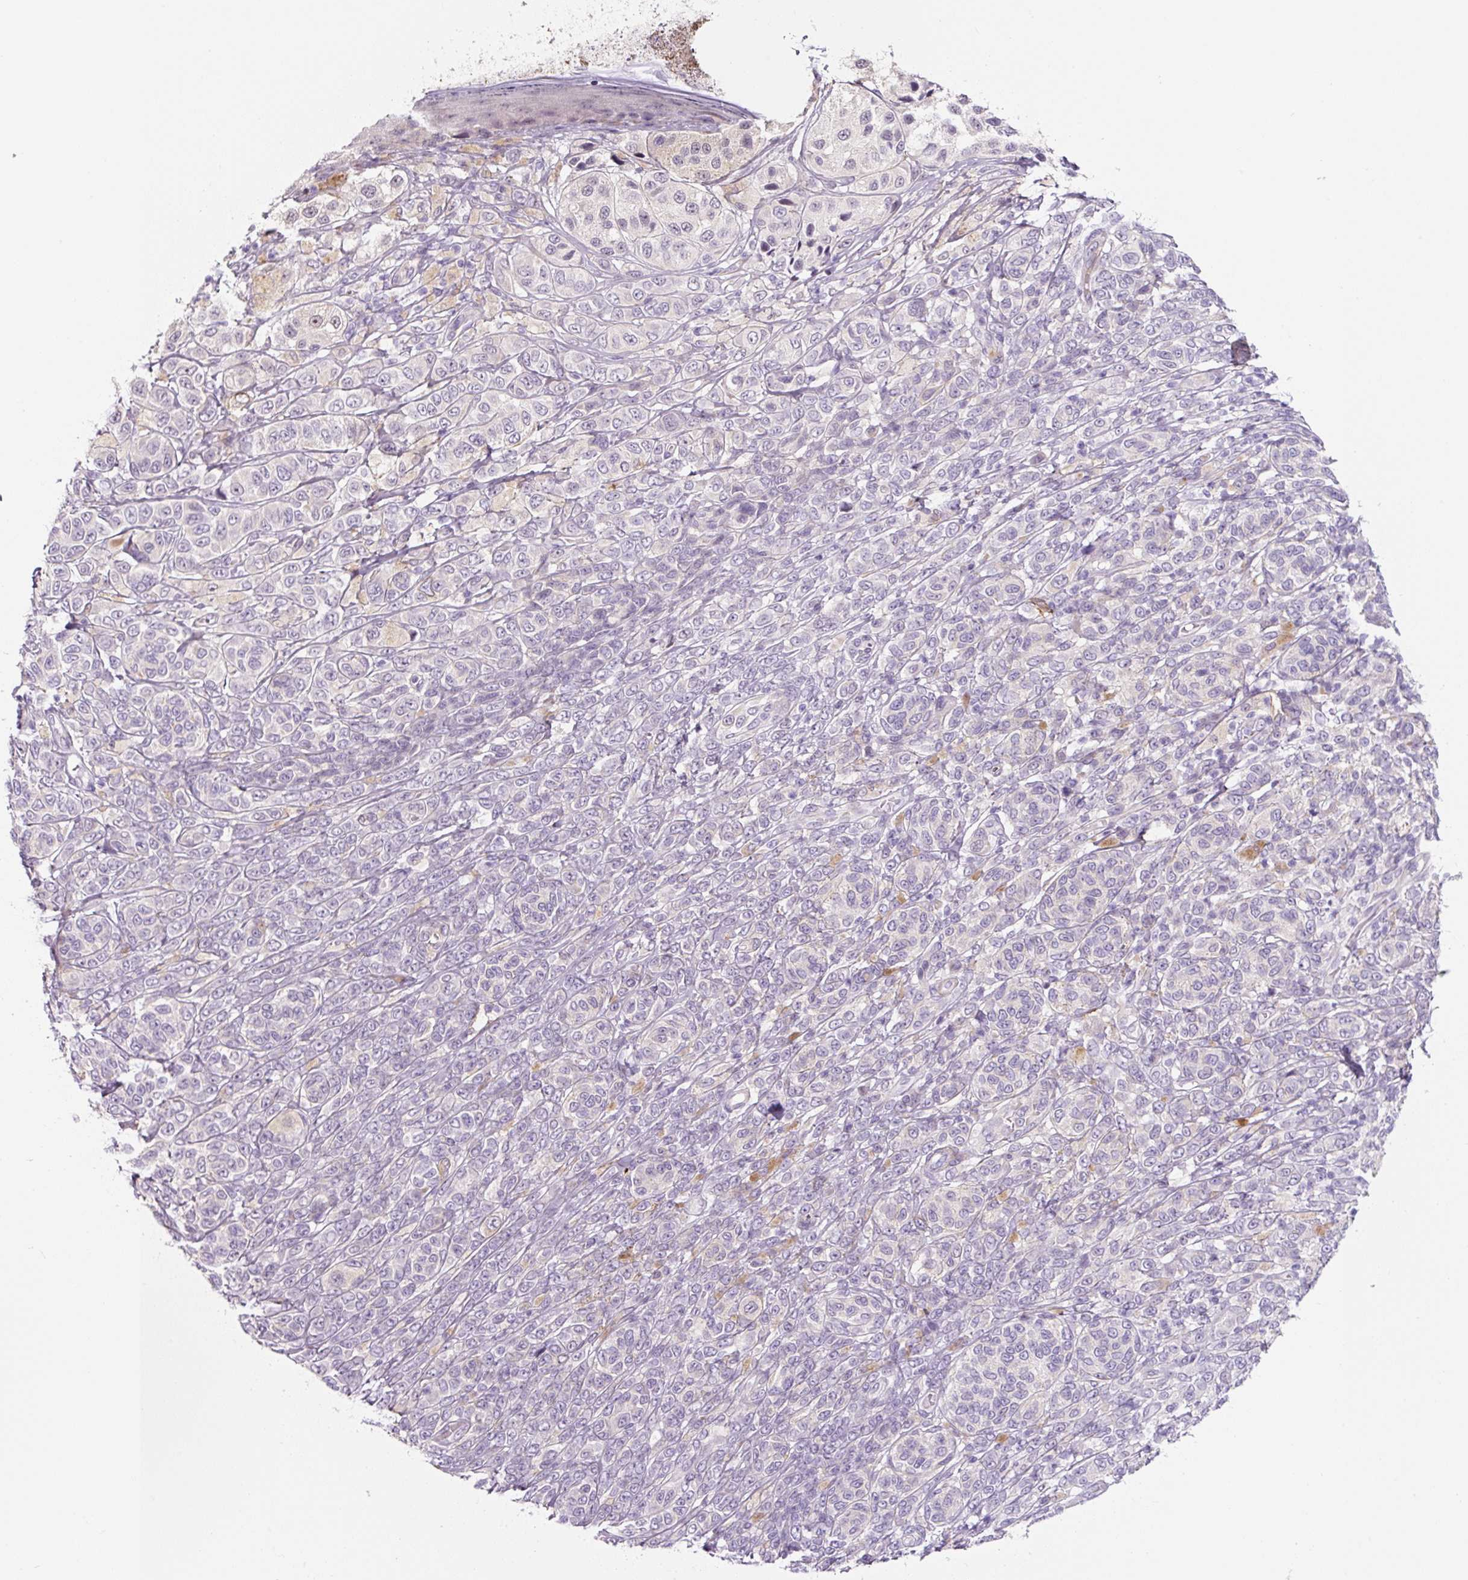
{"staining": {"intensity": "negative", "quantity": "none", "location": "none"}, "tissue": "melanoma", "cell_type": "Tumor cells", "image_type": "cancer", "snomed": [{"axis": "morphology", "description": "Malignant melanoma, NOS"}, {"axis": "topography", "description": "Skin"}], "caption": "A histopathology image of human malignant melanoma is negative for staining in tumor cells. The staining is performed using DAB brown chromogen with nuclei counter-stained in using hematoxylin.", "gene": "CCL25", "patient": {"sex": "male", "age": 42}}